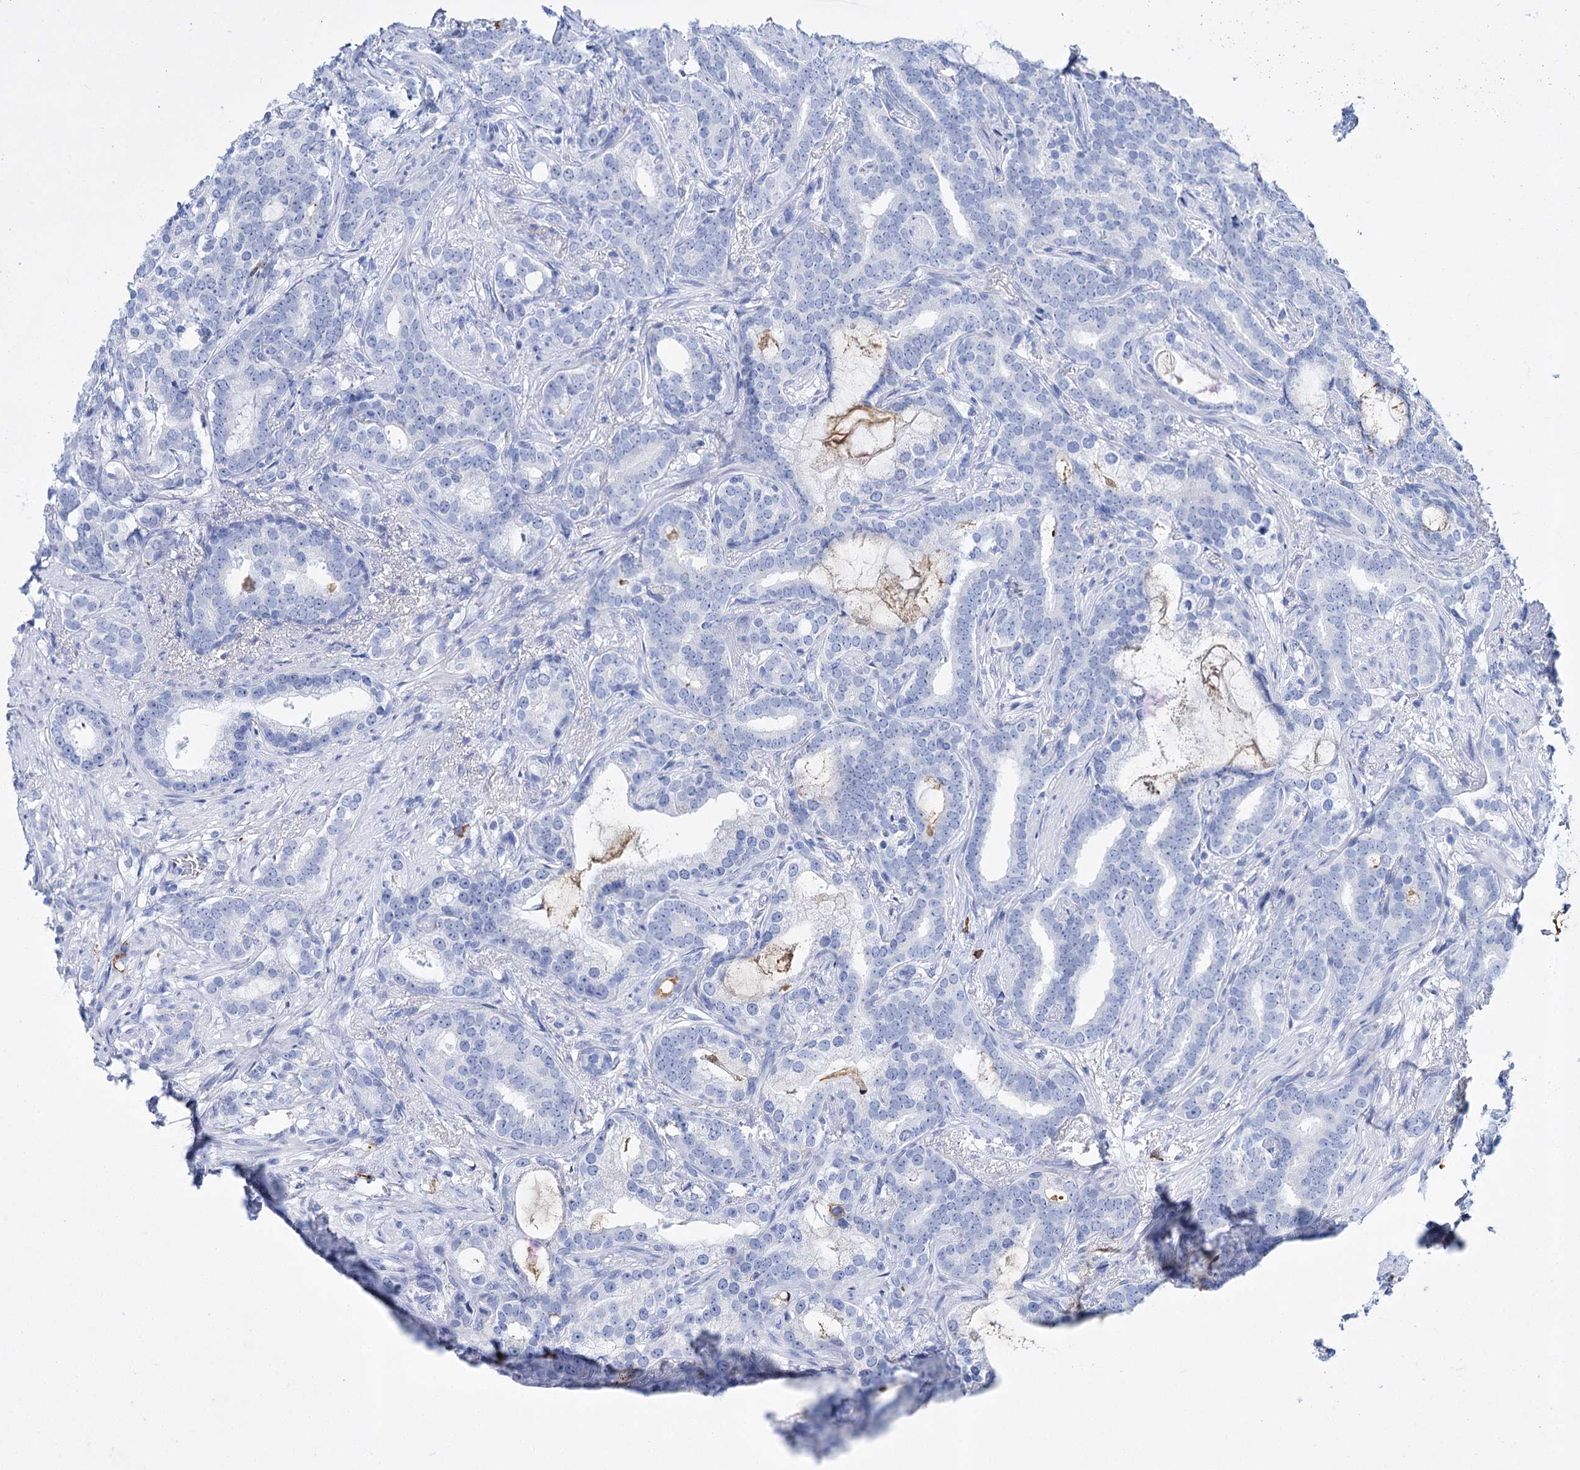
{"staining": {"intensity": "negative", "quantity": "none", "location": "none"}, "tissue": "prostate cancer", "cell_type": "Tumor cells", "image_type": "cancer", "snomed": [{"axis": "morphology", "description": "Adenocarcinoma, Low grade"}, {"axis": "topography", "description": "Prostate"}], "caption": "Protein analysis of prostate adenocarcinoma (low-grade) shows no significant staining in tumor cells.", "gene": "FBXW12", "patient": {"sex": "male", "age": 71}}